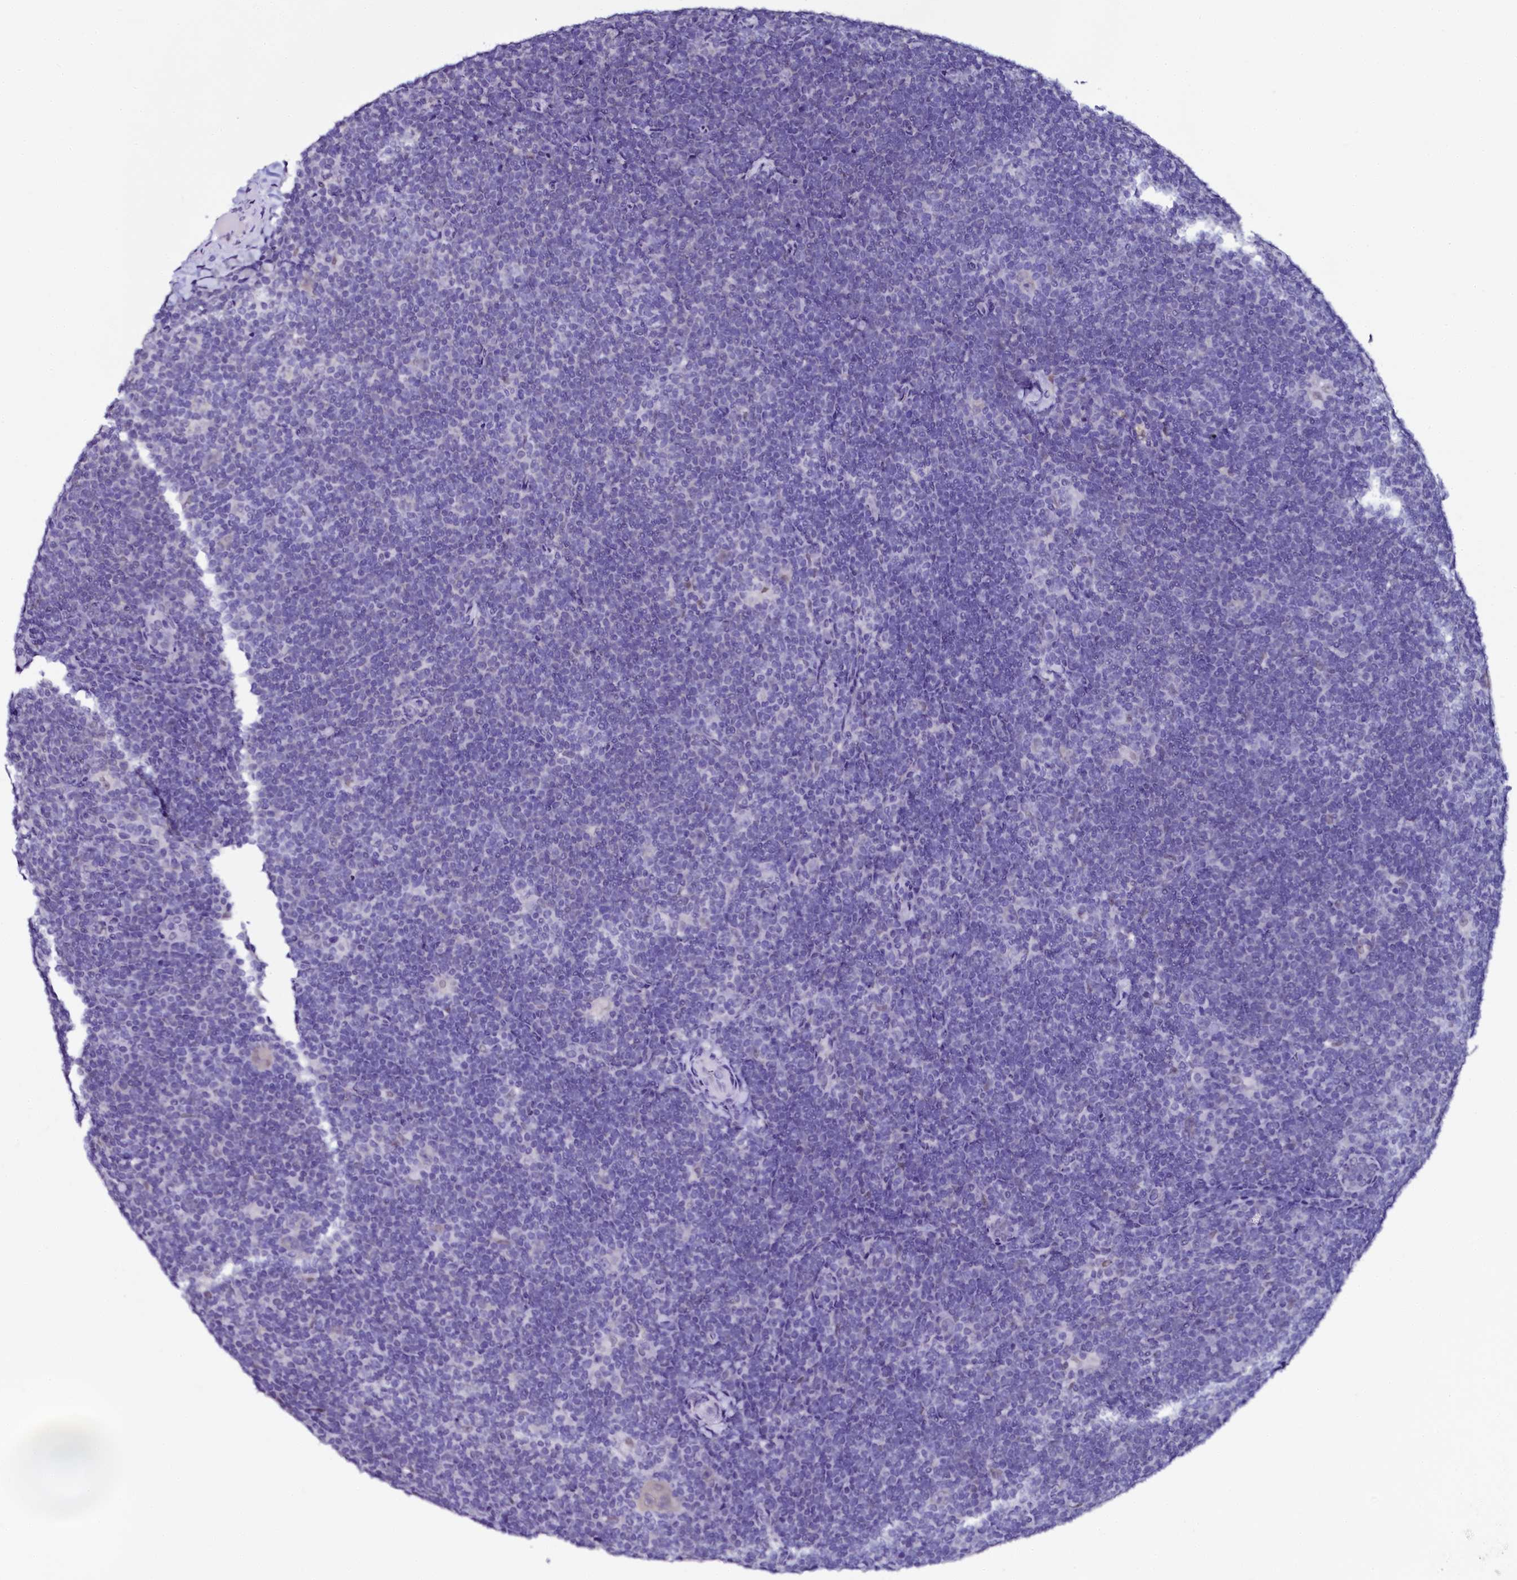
{"staining": {"intensity": "negative", "quantity": "none", "location": "none"}, "tissue": "lymphoma", "cell_type": "Tumor cells", "image_type": "cancer", "snomed": [{"axis": "morphology", "description": "Hodgkin's disease, NOS"}, {"axis": "topography", "description": "Lymph node"}], "caption": "Micrograph shows no significant protein staining in tumor cells of lymphoma.", "gene": "SORD", "patient": {"sex": "female", "age": 57}}